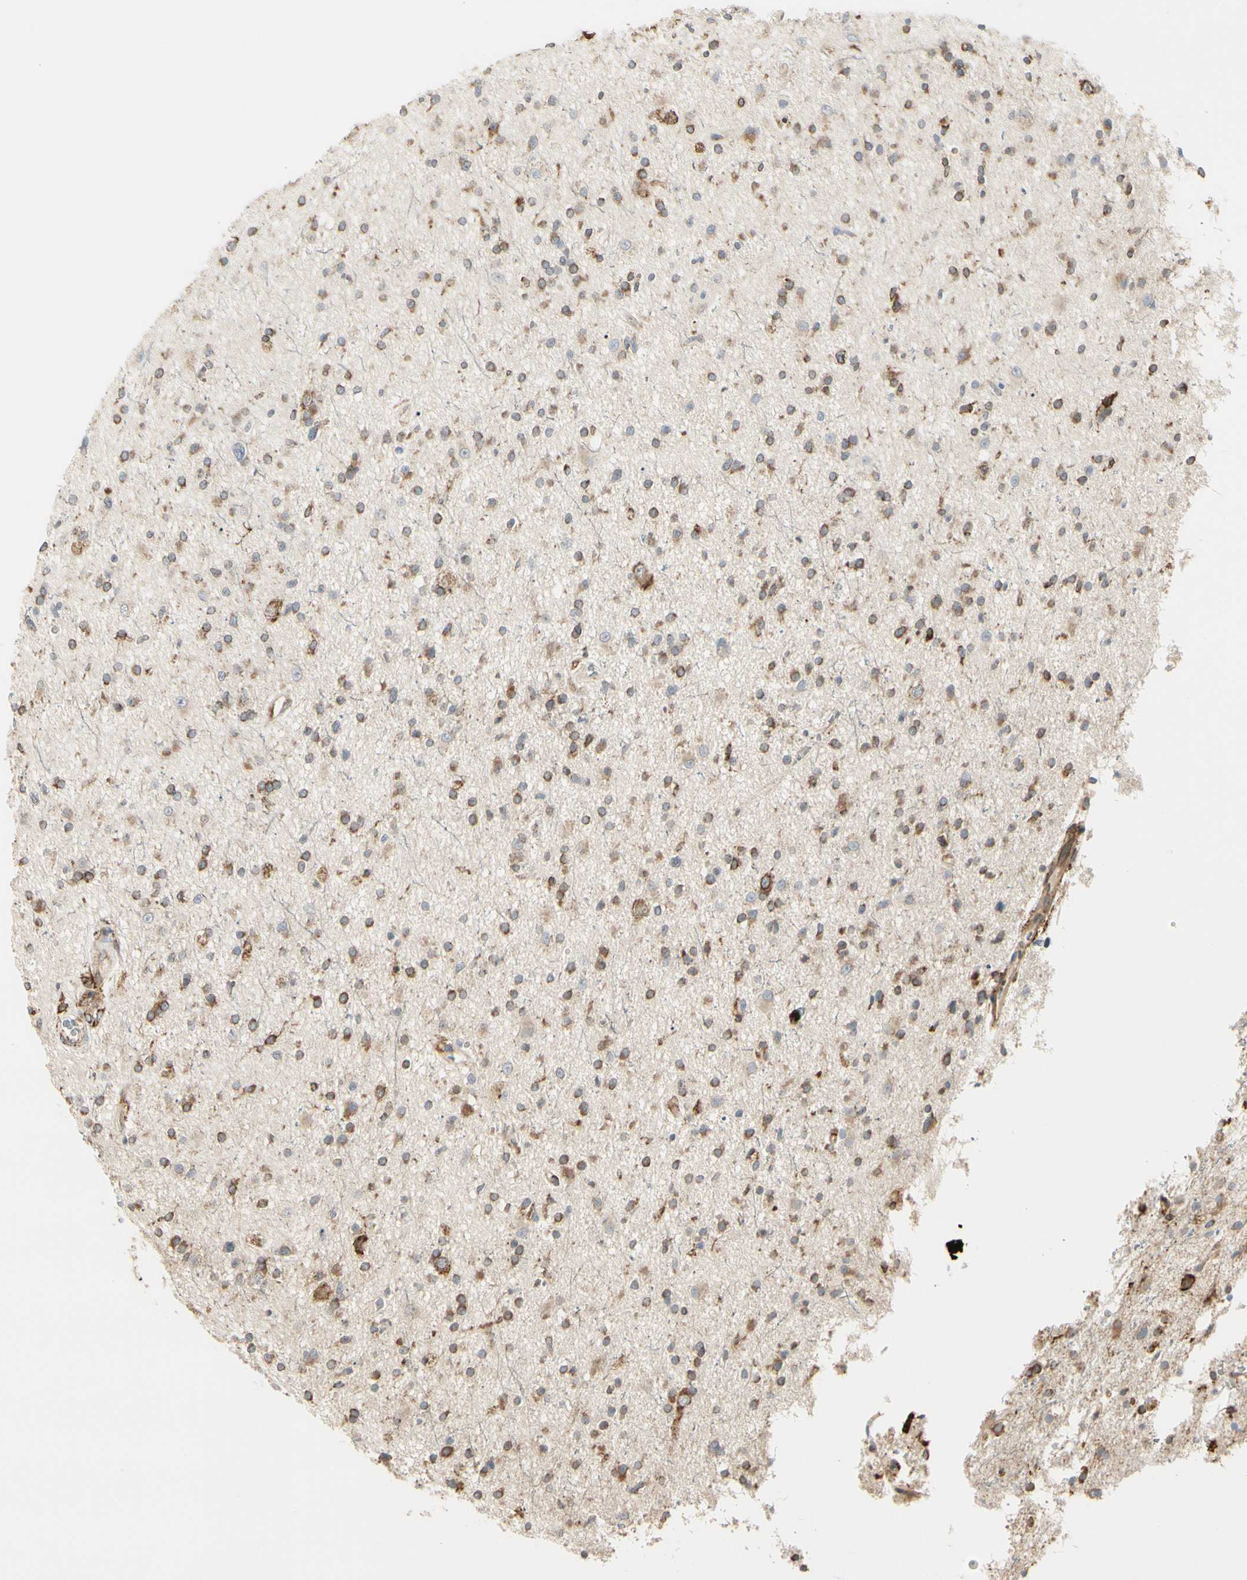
{"staining": {"intensity": "moderate", "quantity": ">75%", "location": "cytoplasmic/membranous"}, "tissue": "glioma", "cell_type": "Tumor cells", "image_type": "cancer", "snomed": [{"axis": "morphology", "description": "Glioma, malignant, High grade"}, {"axis": "topography", "description": "Brain"}], "caption": "This micrograph reveals glioma stained with IHC to label a protein in brown. The cytoplasmic/membranous of tumor cells show moderate positivity for the protein. Nuclei are counter-stained blue.", "gene": "HSP90B1", "patient": {"sex": "male", "age": 33}}